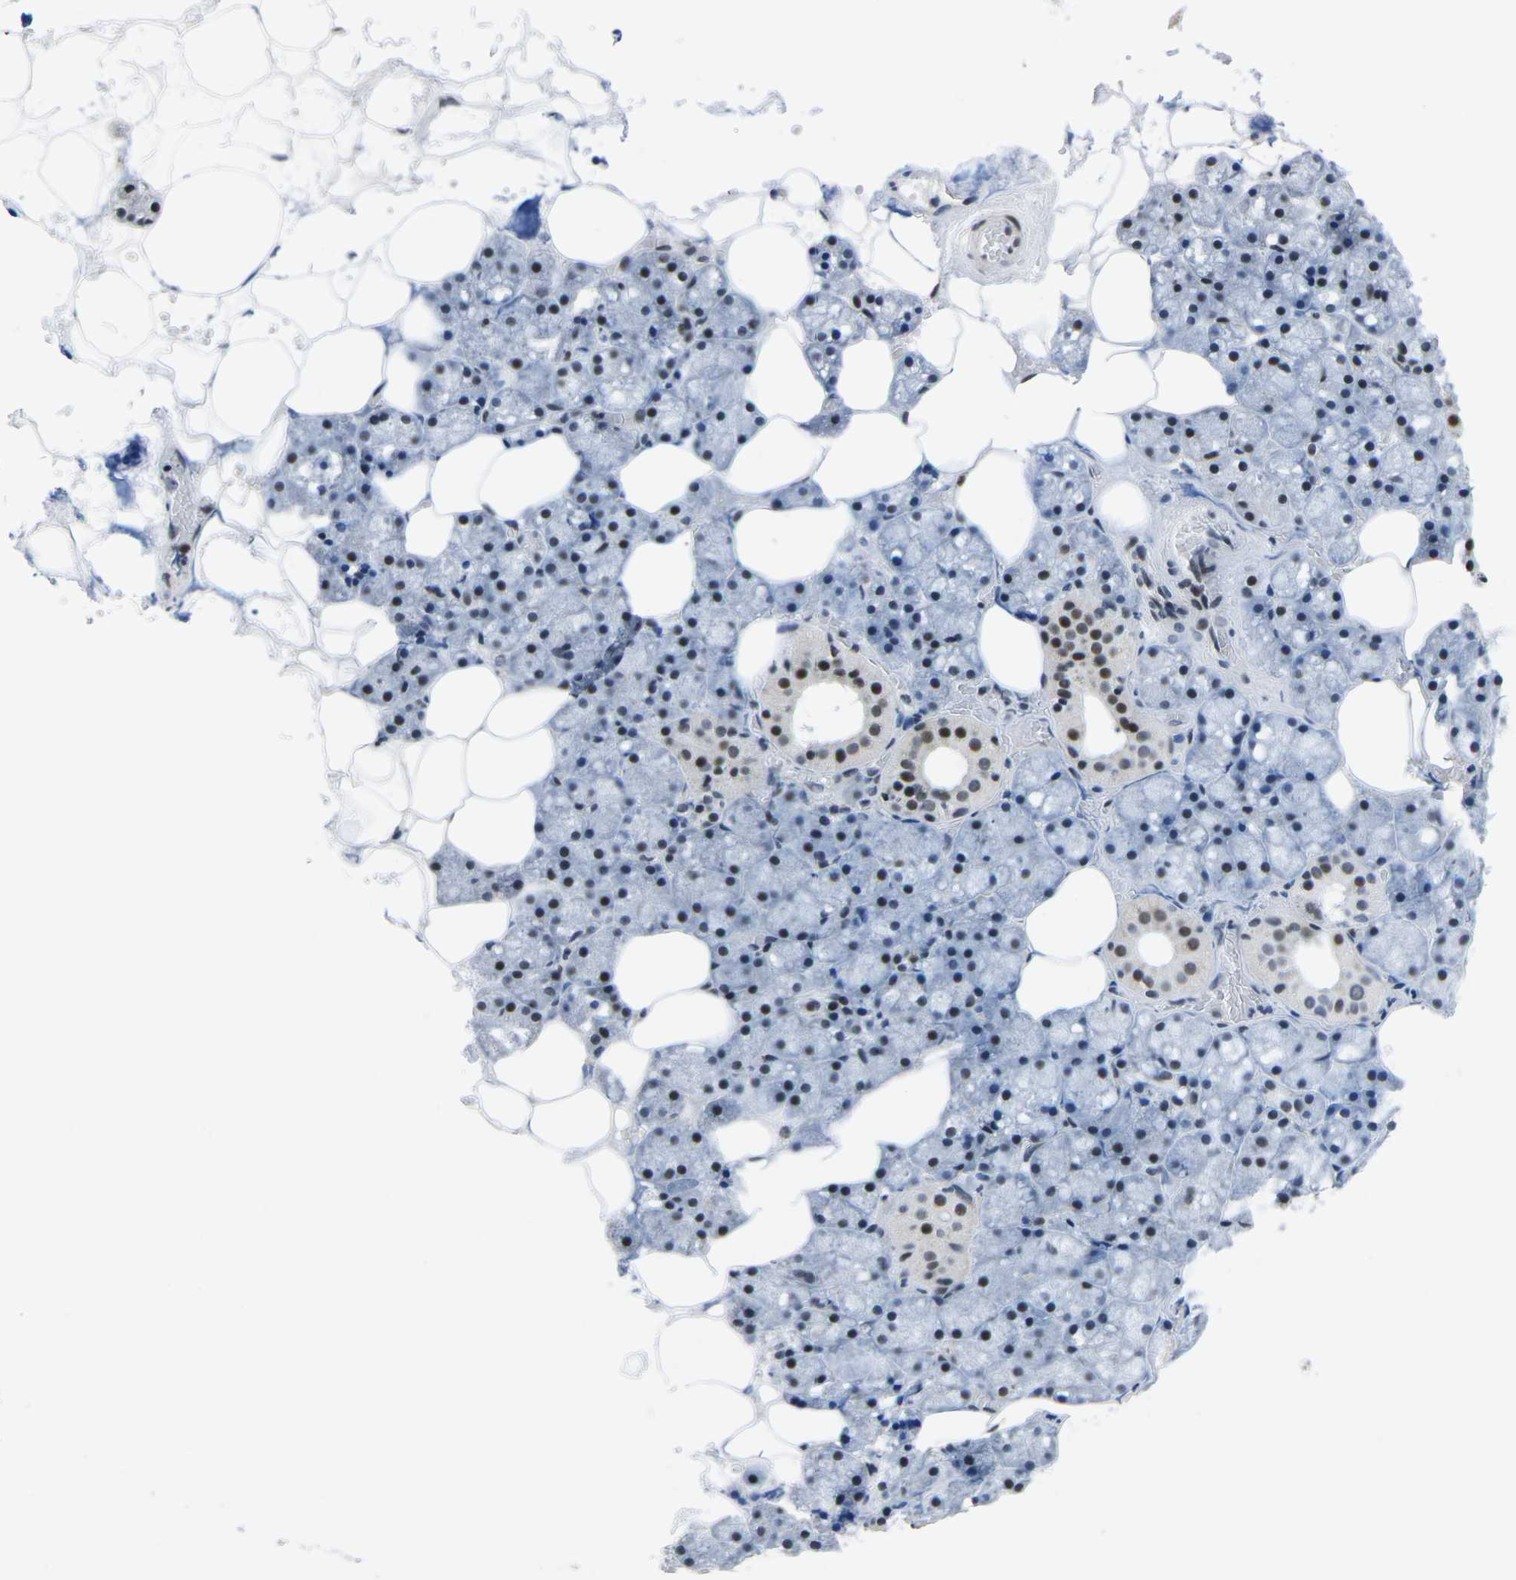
{"staining": {"intensity": "moderate", "quantity": "25%-75%", "location": "nuclear"}, "tissue": "salivary gland", "cell_type": "Glandular cells", "image_type": "normal", "snomed": [{"axis": "morphology", "description": "Normal tissue, NOS"}, {"axis": "topography", "description": "Salivary gland"}], "caption": "Glandular cells show moderate nuclear expression in approximately 25%-75% of cells in benign salivary gland. Nuclei are stained in blue.", "gene": "CDC73", "patient": {"sex": "male", "age": 62}}